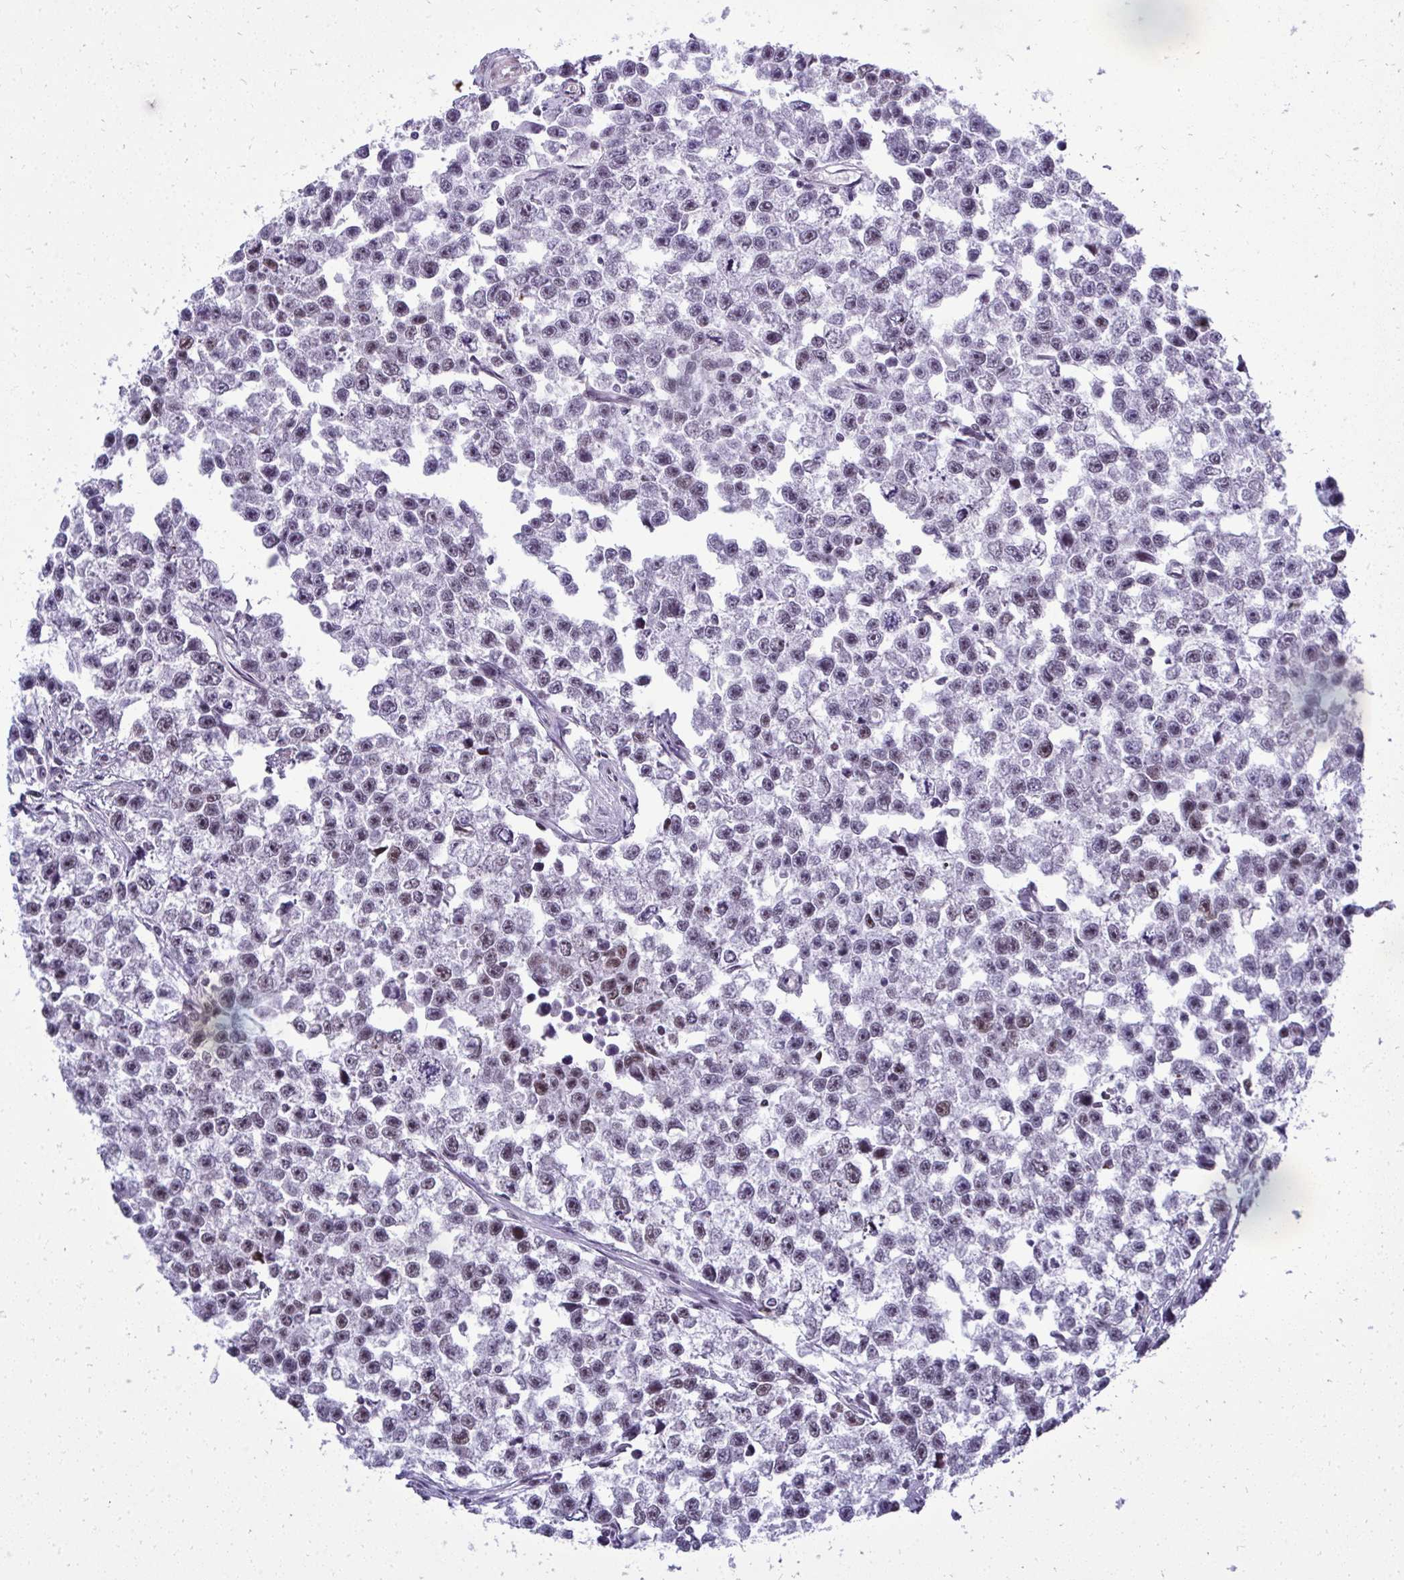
{"staining": {"intensity": "moderate", "quantity": "<25%", "location": "nuclear"}, "tissue": "testis cancer", "cell_type": "Tumor cells", "image_type": "cancer", "snomed": [{"axis": "morphology", "description": "Seminoma, NOS"}, {"axis": "topography", "description": "Testis"}], "caption": "Moderate nuclear expression is present in approximately <25% of tumor cells in testis cancer.", "gene": "SIRT7", "patient": {"sex": "male", "age": 26}}